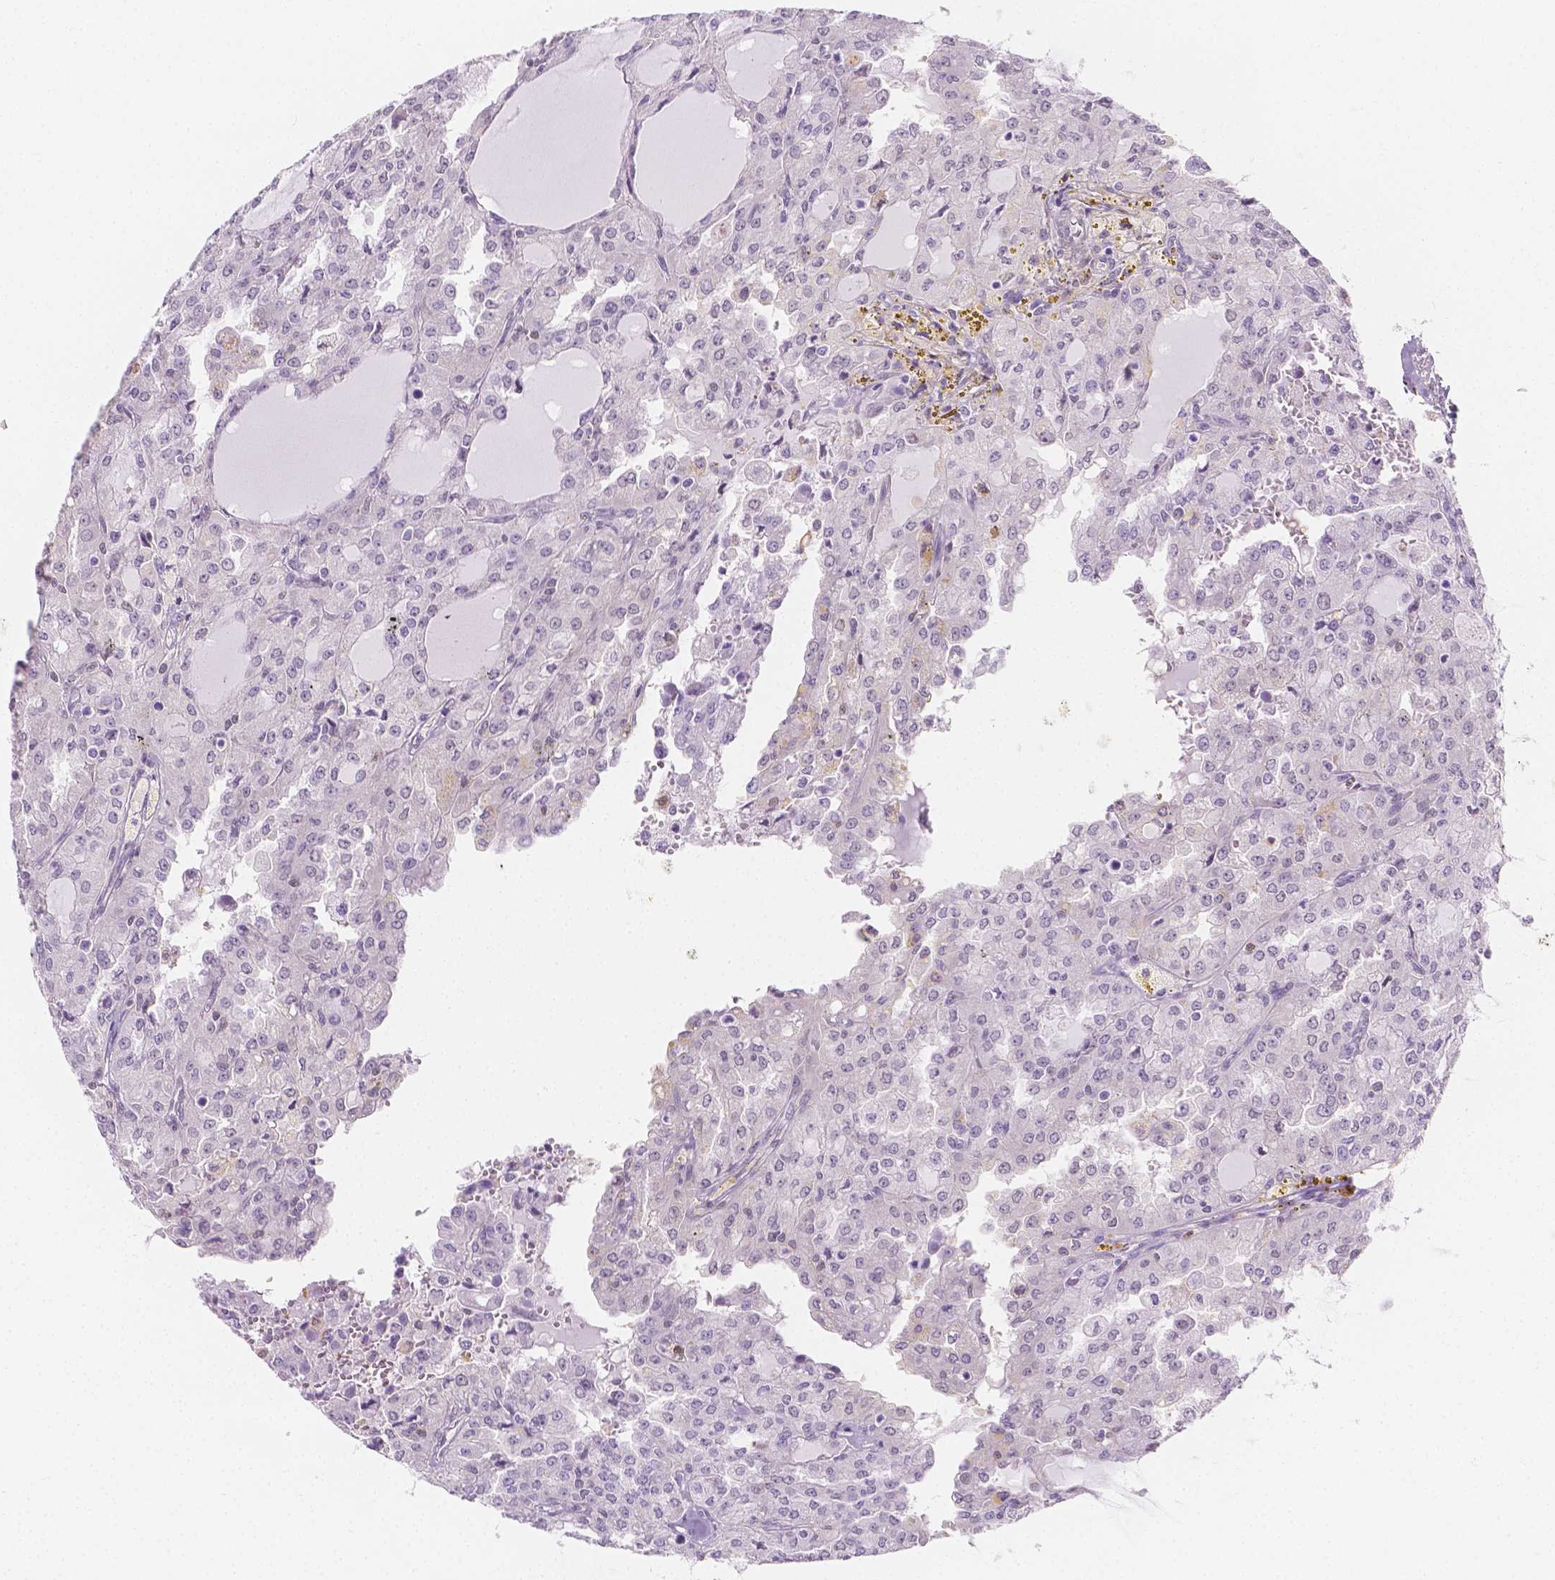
{"staining": {"intensity": "negative", "quantity": "none", "location": "none"}, "tissue": "head and neck cancer", "cell_type": "Tumor cells", "image_type": "cancer", "snomed": [{"axis": "morphology", "description": "Adenocarcinoma, NOS"}, {"axis": "topography", "description": "Head-Neck"}], "caption": "This is a image of immunohistochemistry staining of head and neck cancer (adenocarcinoma), which shows no staining in tumor cells.", "gene": "SGTB", "patient": {"sex": "male", "age": 64}}